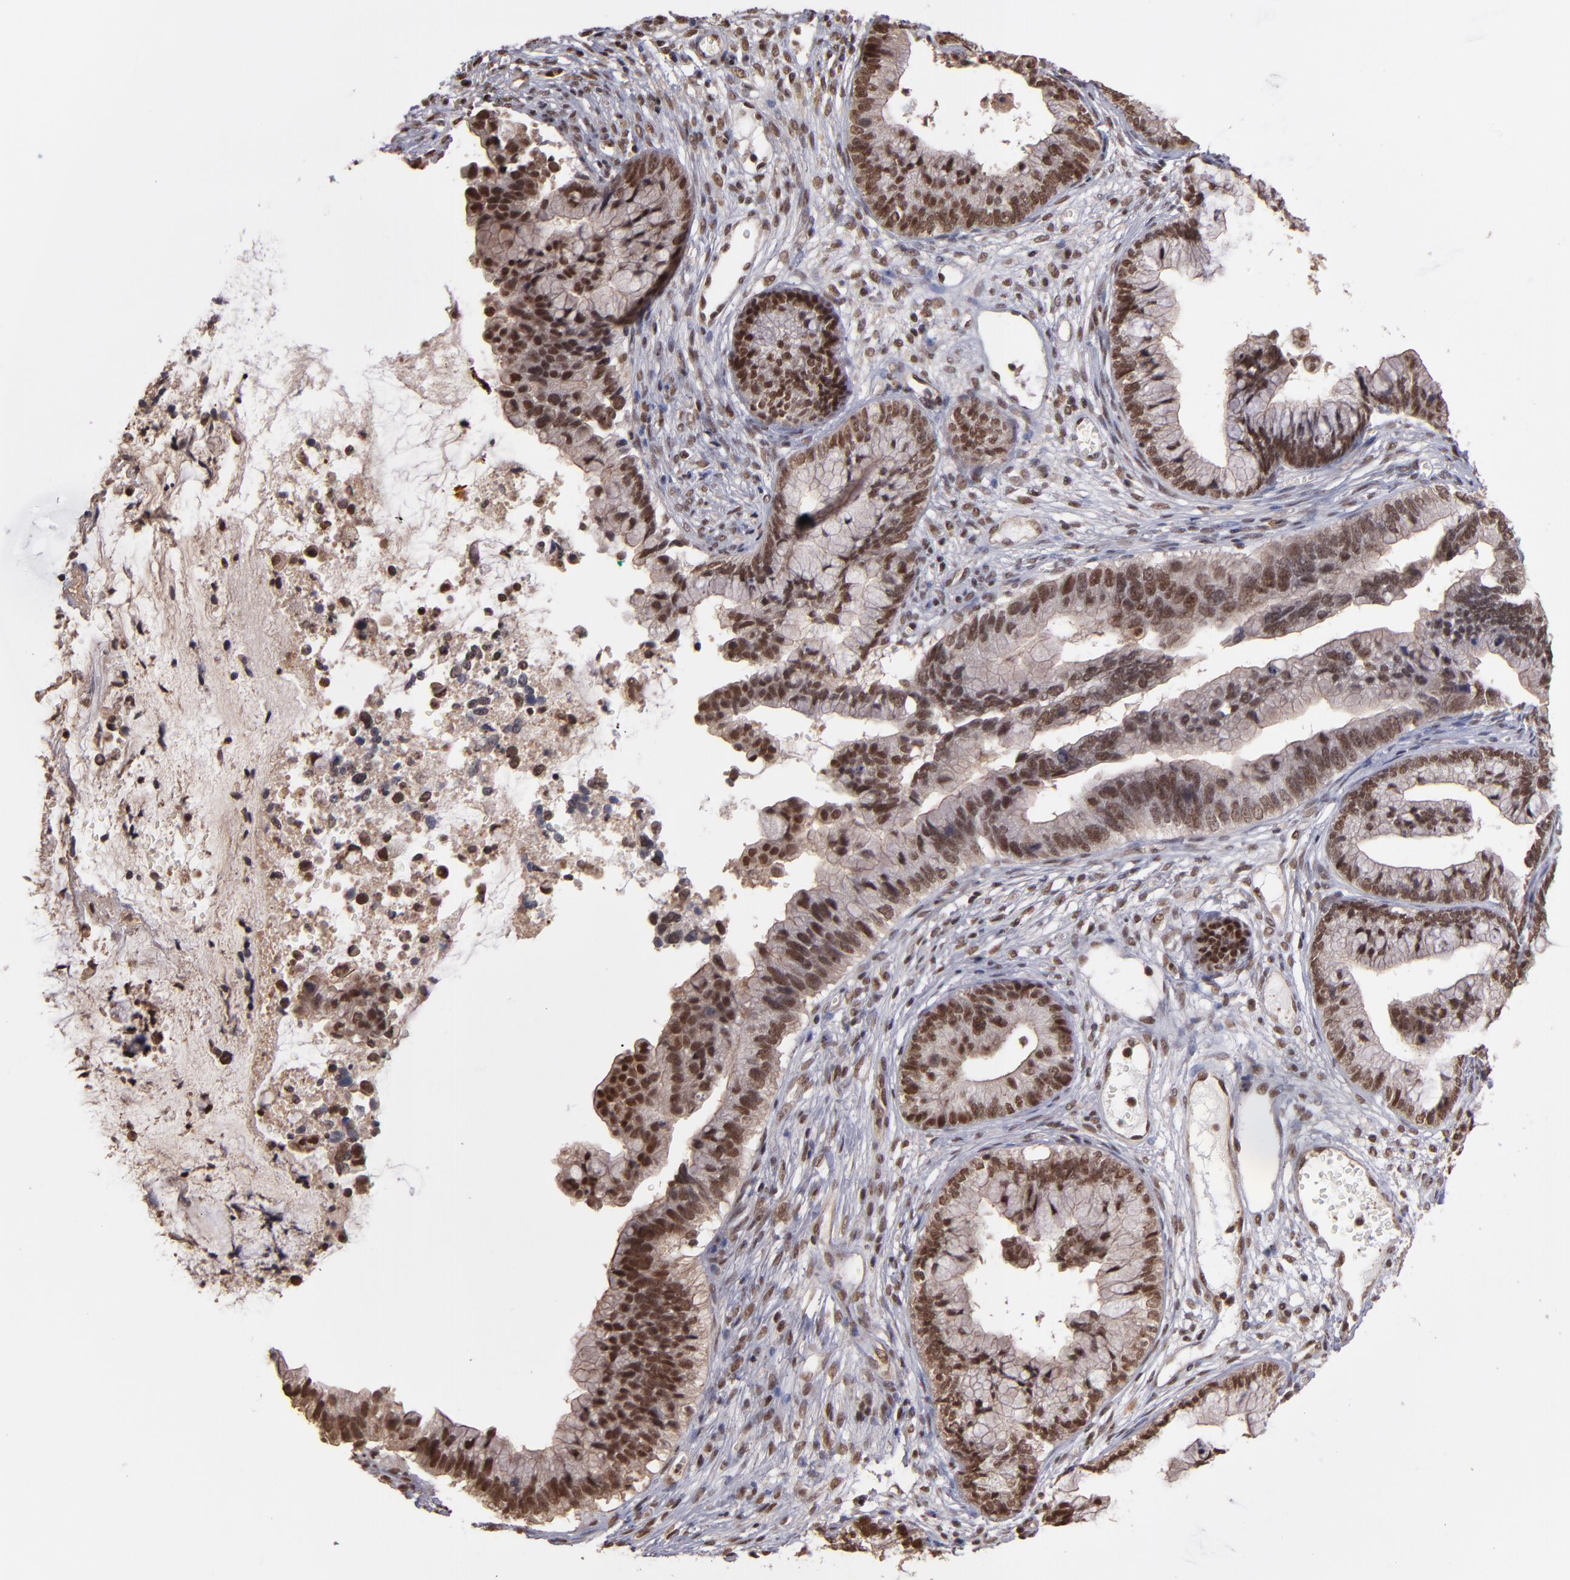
{"staining": {"intensity": "moderate", "quantity": ">75%", "location": "nuclear"}, "tissue": "cervical cancer", "cell_type": "Tumor cells", "image_type": "cancer", "snomed": [{"axis": "morphology", "description": "Adenocarcinoma, NOS"}, {"axis": "topography", "description": "Cervix"}], "caption": "The histopathology image reveals immunohistochemical staining of cervical adenocarcinoma. There is moderate nuclear expression is identified in approximately >75% of tumor cells.", "gene": "TERF2", "patient": {"sex": "female", "age": 44}}